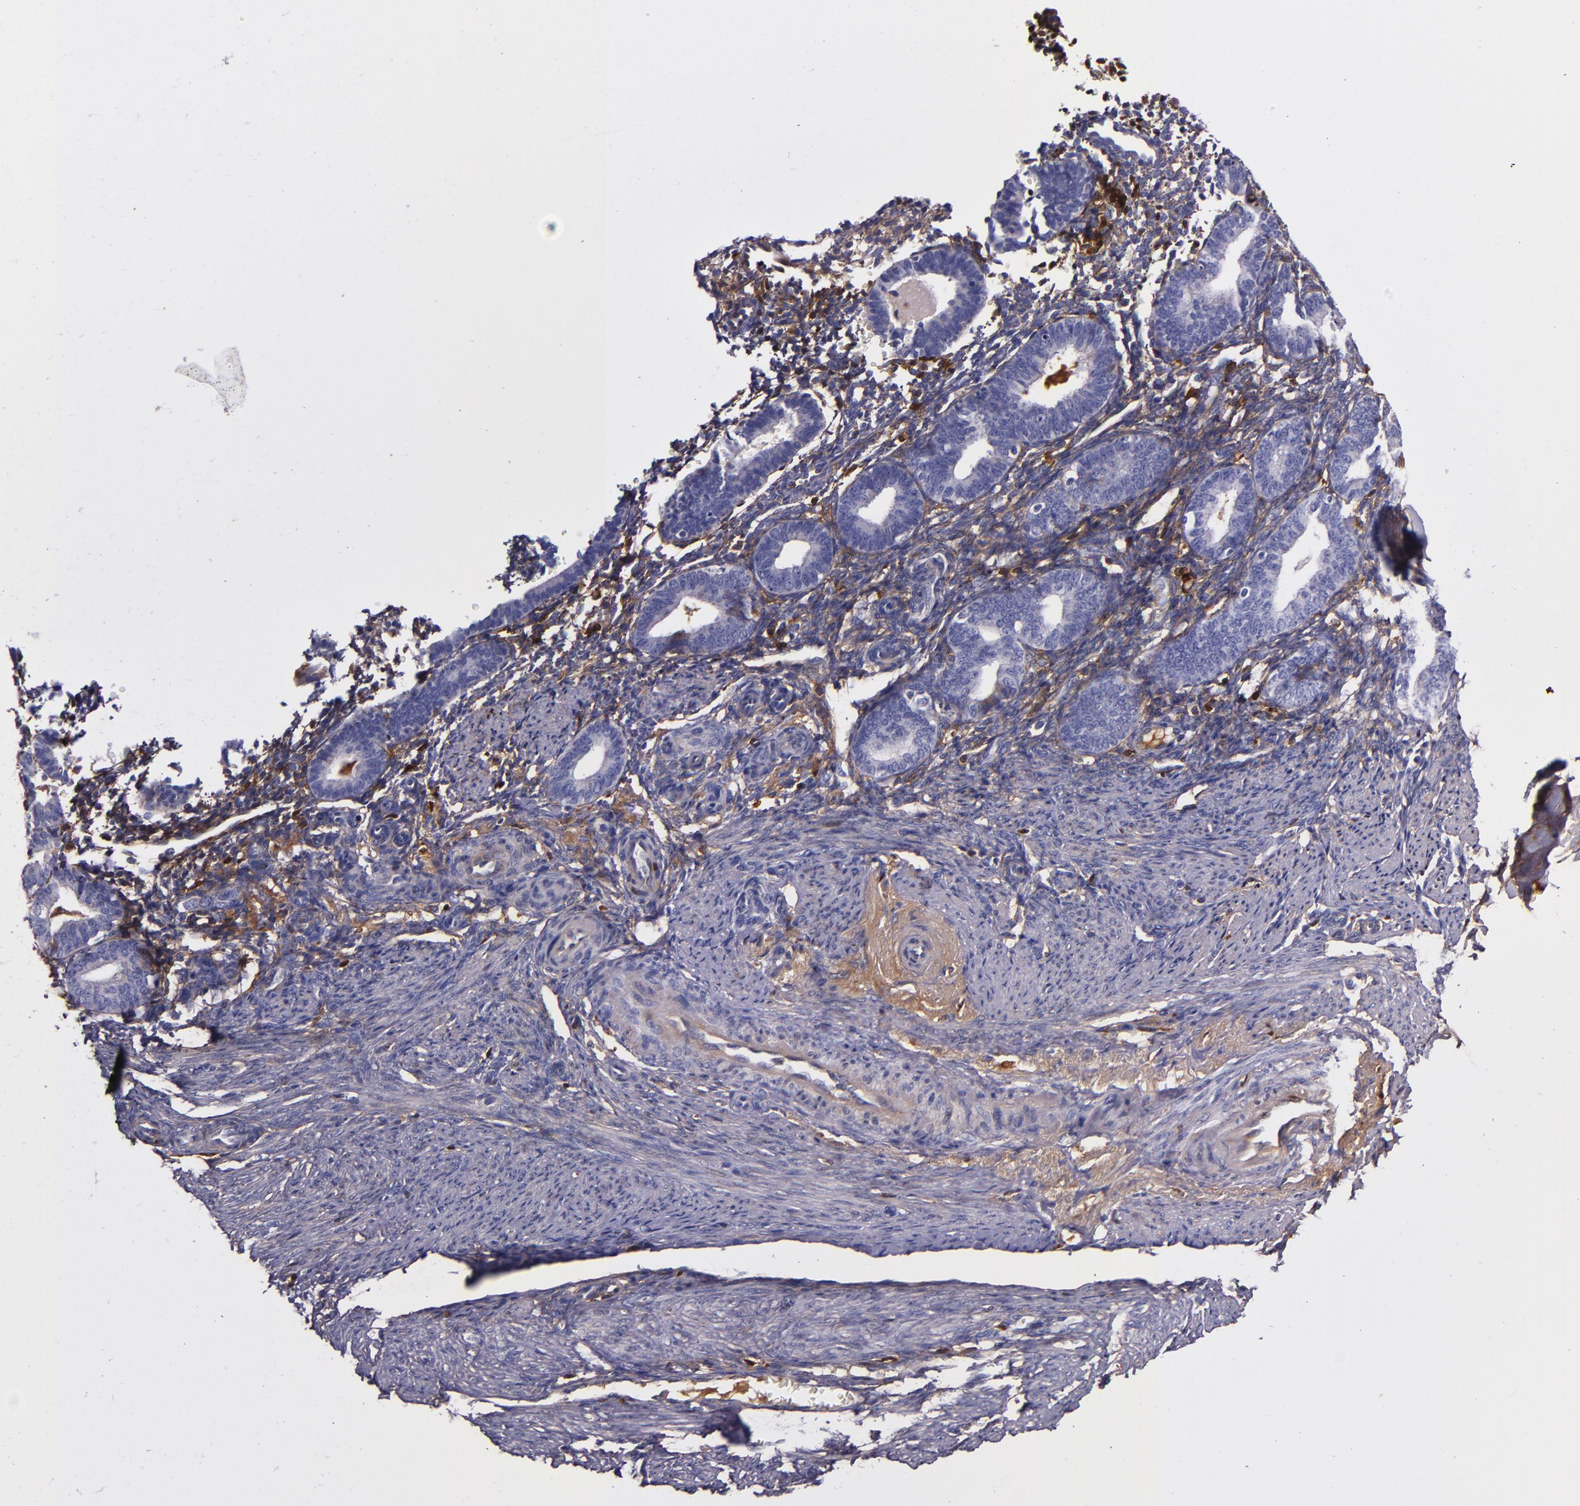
{"staining": {"intensity": "moderate", "quantity": "25%-75%", "location": "cytoplasmic/membranous"}, "tissue": "endometrium", "cell_type": "Cells in endometrial stroma", "image_type": "normal", "snomed": [{"axis": "morphology", "description": "Normal tissue, NOS"}, {"axis": "topography", "description": "Endometrium"}], "caption": "Immunohistochemistry image of benign human endometrium stained for a protein (brown), which reveals medium levels of moderate cytoplasmic/membranous expression in about 25%-75% of cells in endometrial stroma.", "gene": "CLEC3B", "patient": {"sex": "female", "age": 61}}